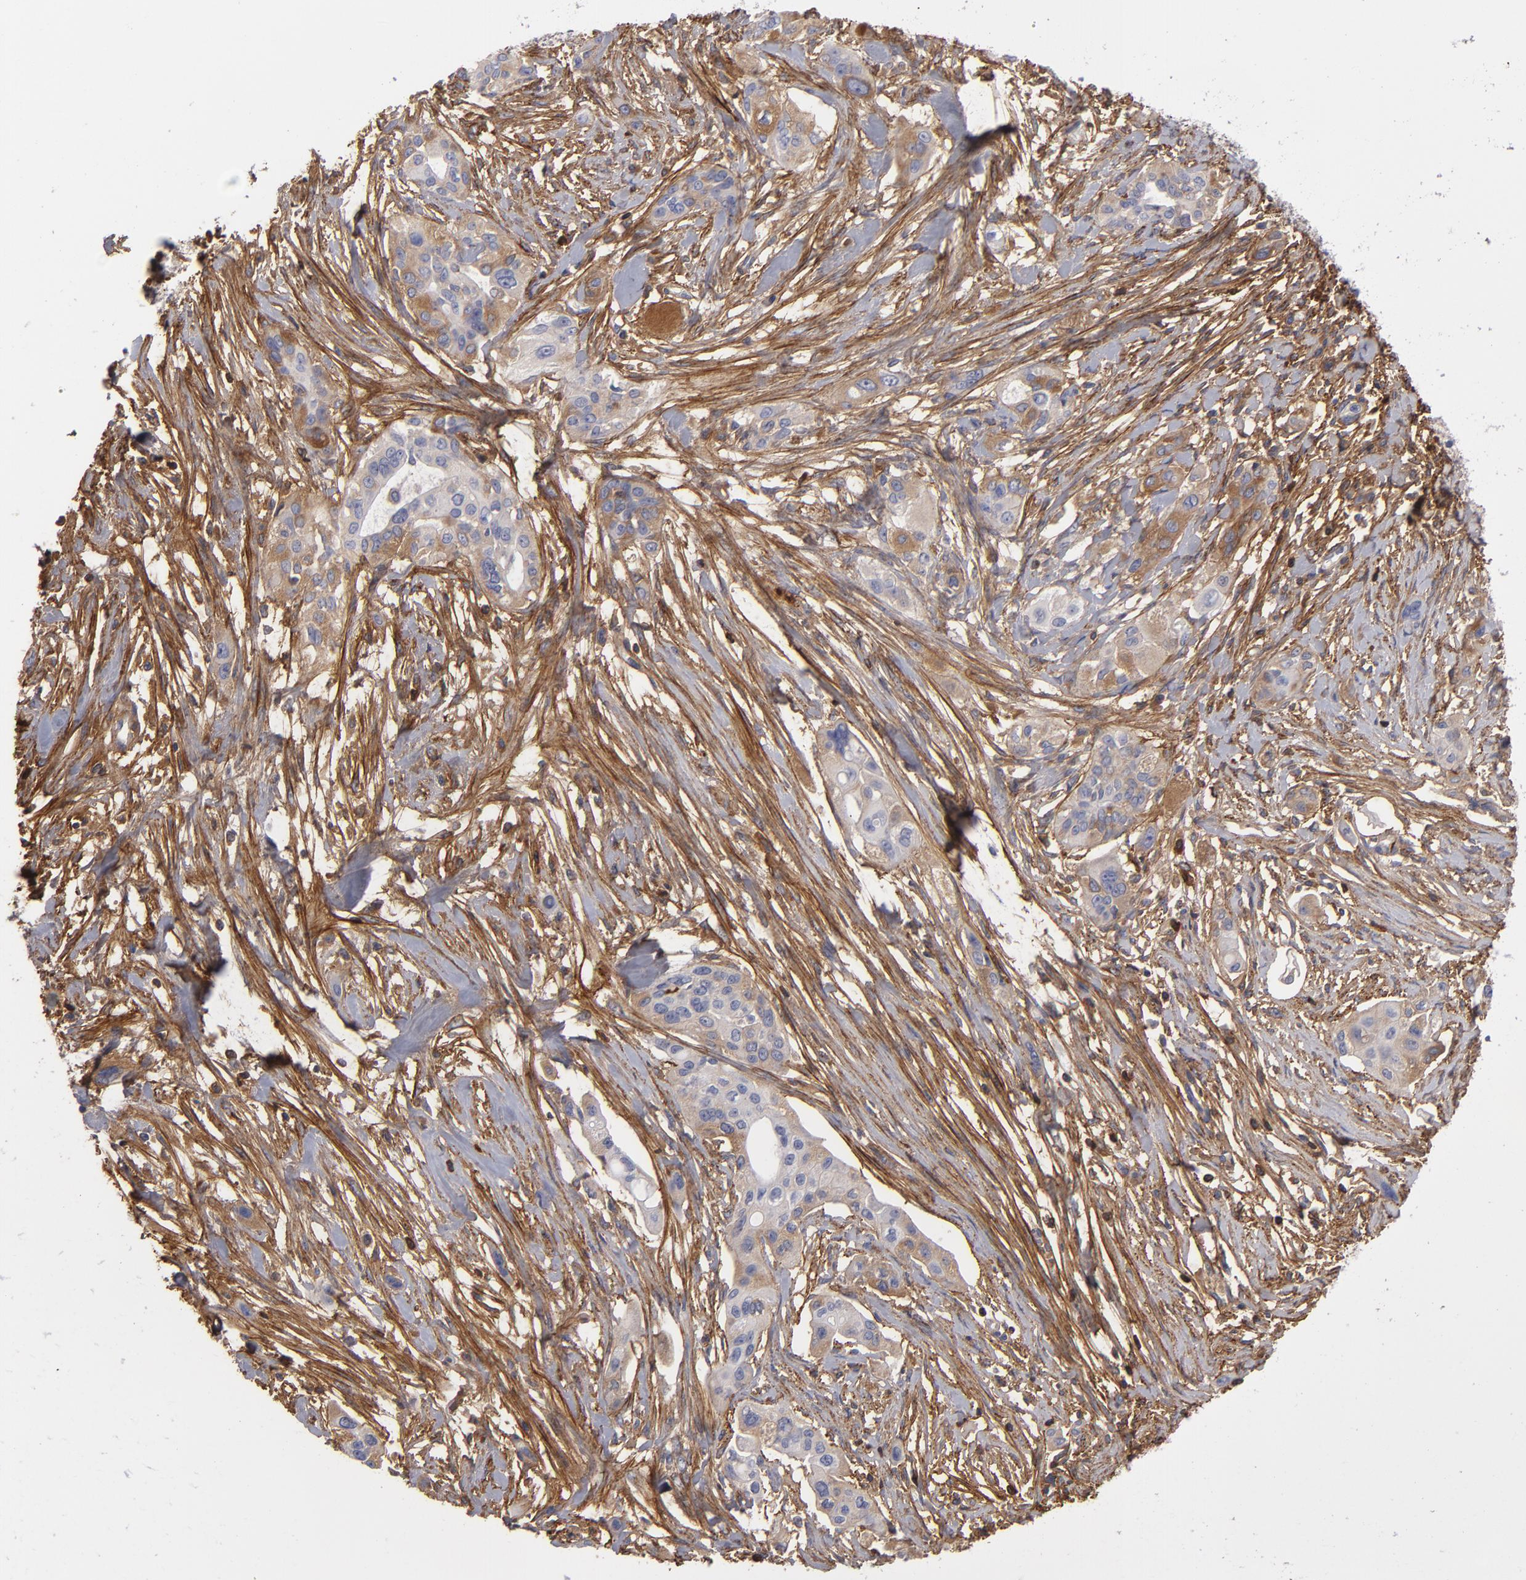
{"staining": {"intensity": "moderate", "quantity": "<25%", "location": "cytoplasmic/membranous"}, "tissue": "pancreatic cancer", "cell_type": "Tumor cells", "image_type": "cancer", "snomed": [{"axis": "morphology", "description": "Adenocarcinoma, NOS"}, {"axis": "topography", "description": "Pancreas"}], "caption": "Protein staining of pancreatic cancer (adenocarcinoma) tissue displays moderate cytoplasmic/membranous positivity in approximately <25% of tumor cells.", "gene": "FBLN1", "patient": {"sex": "female", "age": 60}}